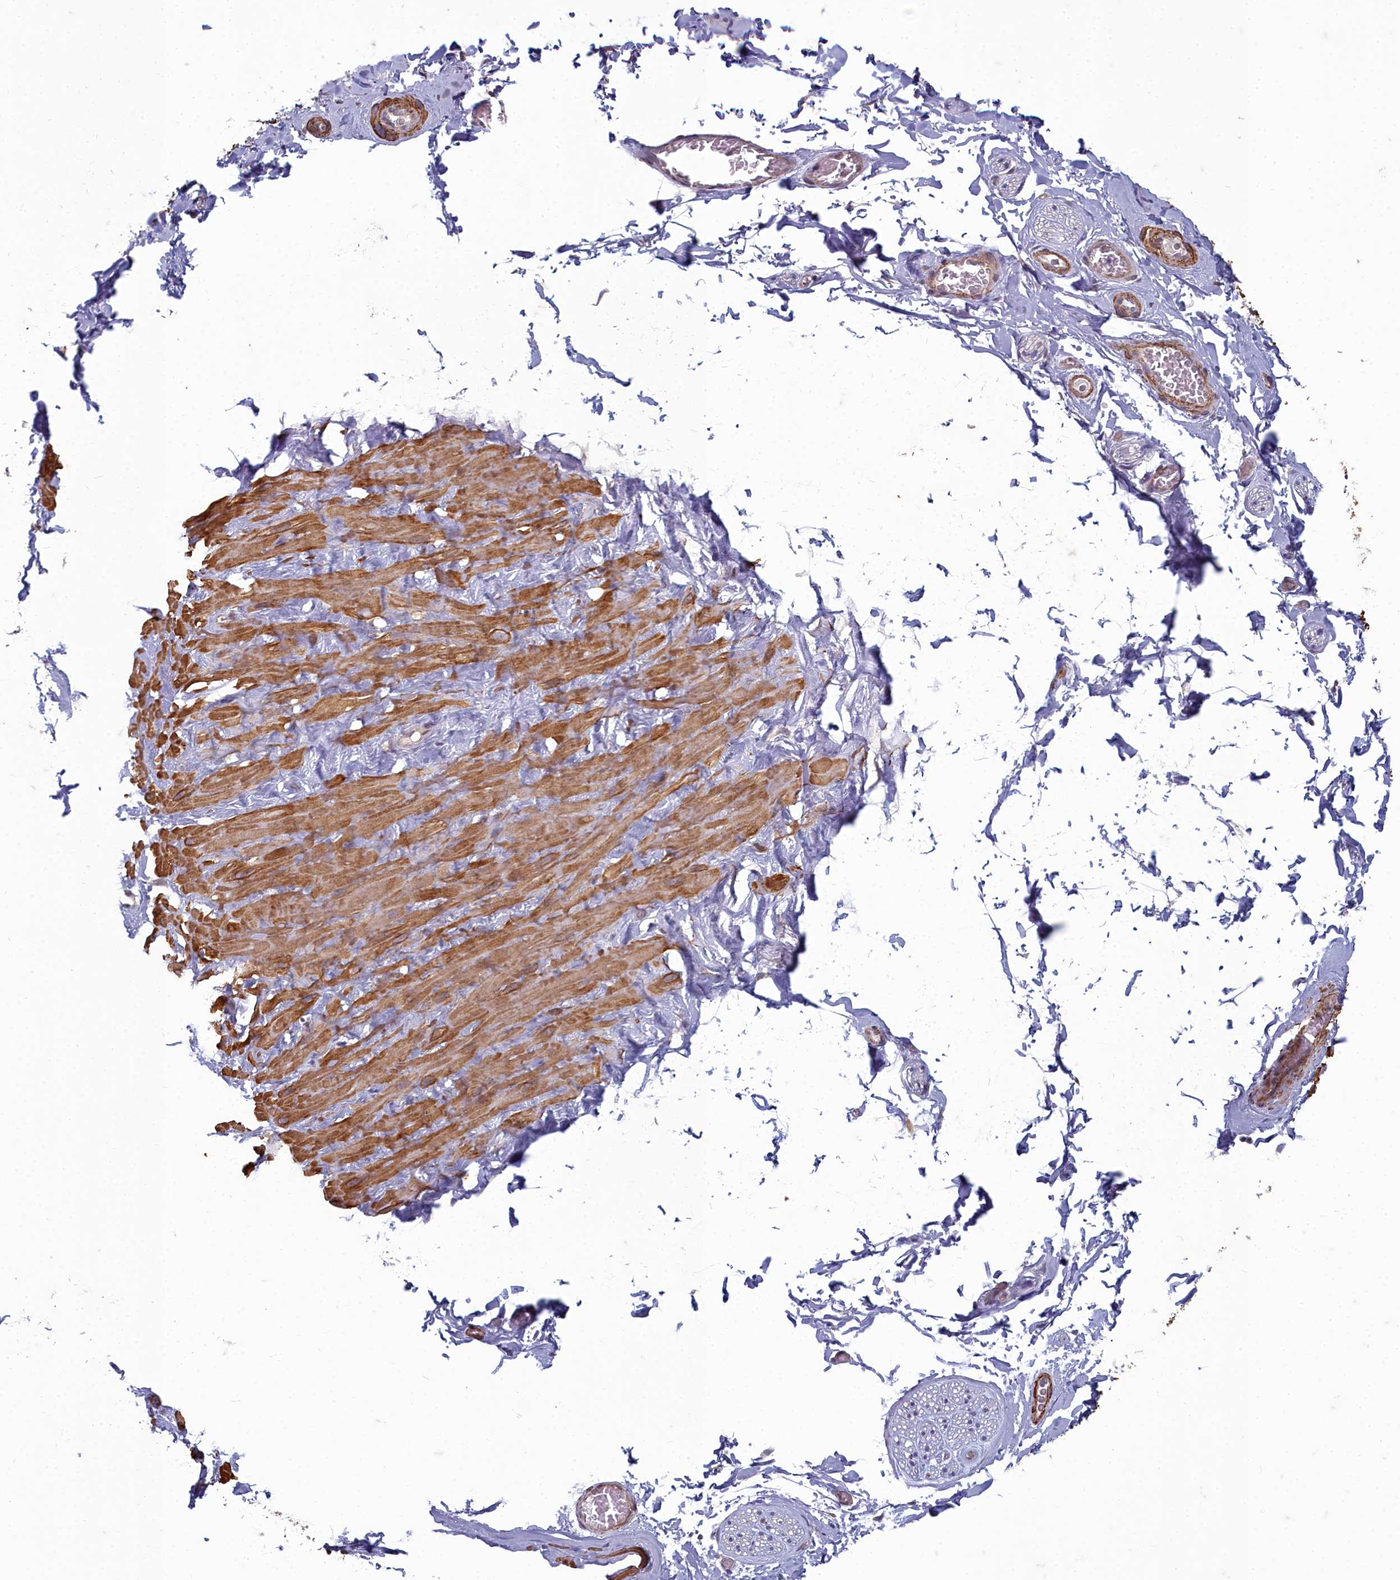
{"staining": {"intensity": "negative", "quantity": "none", "location": "none"}, "tissue": "adipose tissue", "cell_type": "Adipocytes", "image_type": "normal", "snomed": [{"axis": "morphology", "description": "Normal tissue, NOS"}, {"axis": "topography", "description": "Soft tissue"}, {"axis": "topography", "description": "Adipose tissue"}, {"axis": "topography", "description": "Vascular tissue"}, {"axis": "topography", "description": "Peripheral nerve tissue"}], "caption": "DAB (3,3'-diaminobenzidine) immunohistochemical staining of normal adipose tissue demonstrates no significant positivity in adipocytes.", "gene": "ZNF626", "patient": {"sex": "male", "age": 46}}